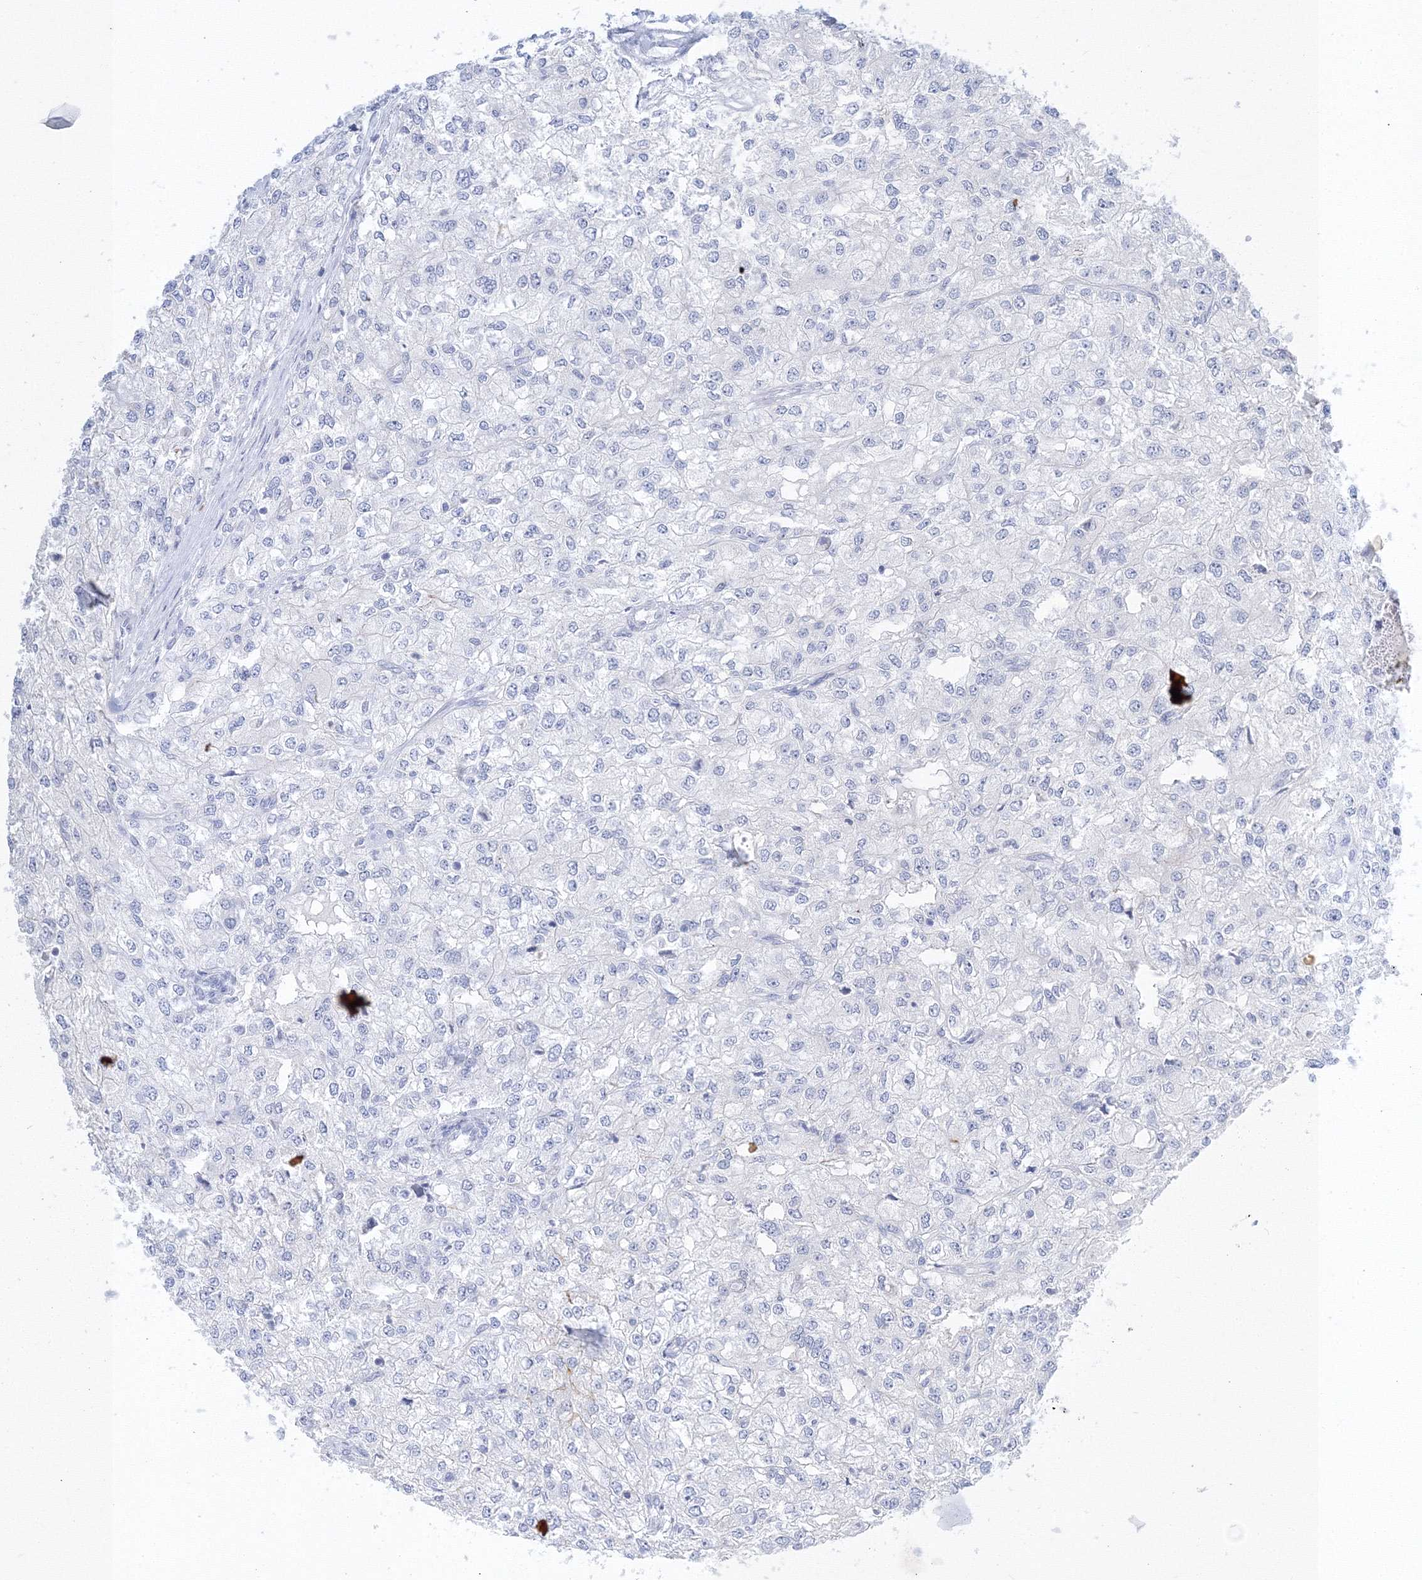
{"staining": {"intensity": "negative", "quantity": "none", "location": "none"}, "tissue": "renal cancer", "cell_type": "Tumor cells", "image_type": "cancer", "snomed": [{"axis": "morphology", "description": "Adenocarcinoma, NOS"}, {"axis": "topography", "description": "Kidney"}], "caption": "This photomicrograph is of renal cancer (adenocarcinoma) stained with immunohistochemistry (IHC) to label a protein in brown with the nuclei are counter-stained blue. There is no positivity in tumor cells. (DAB (3,3'-diaminobenzidine) IHC with hematoxylin counter stain).", "gene": "AASDH", "patient": {"sex": "female", "age": 54}}